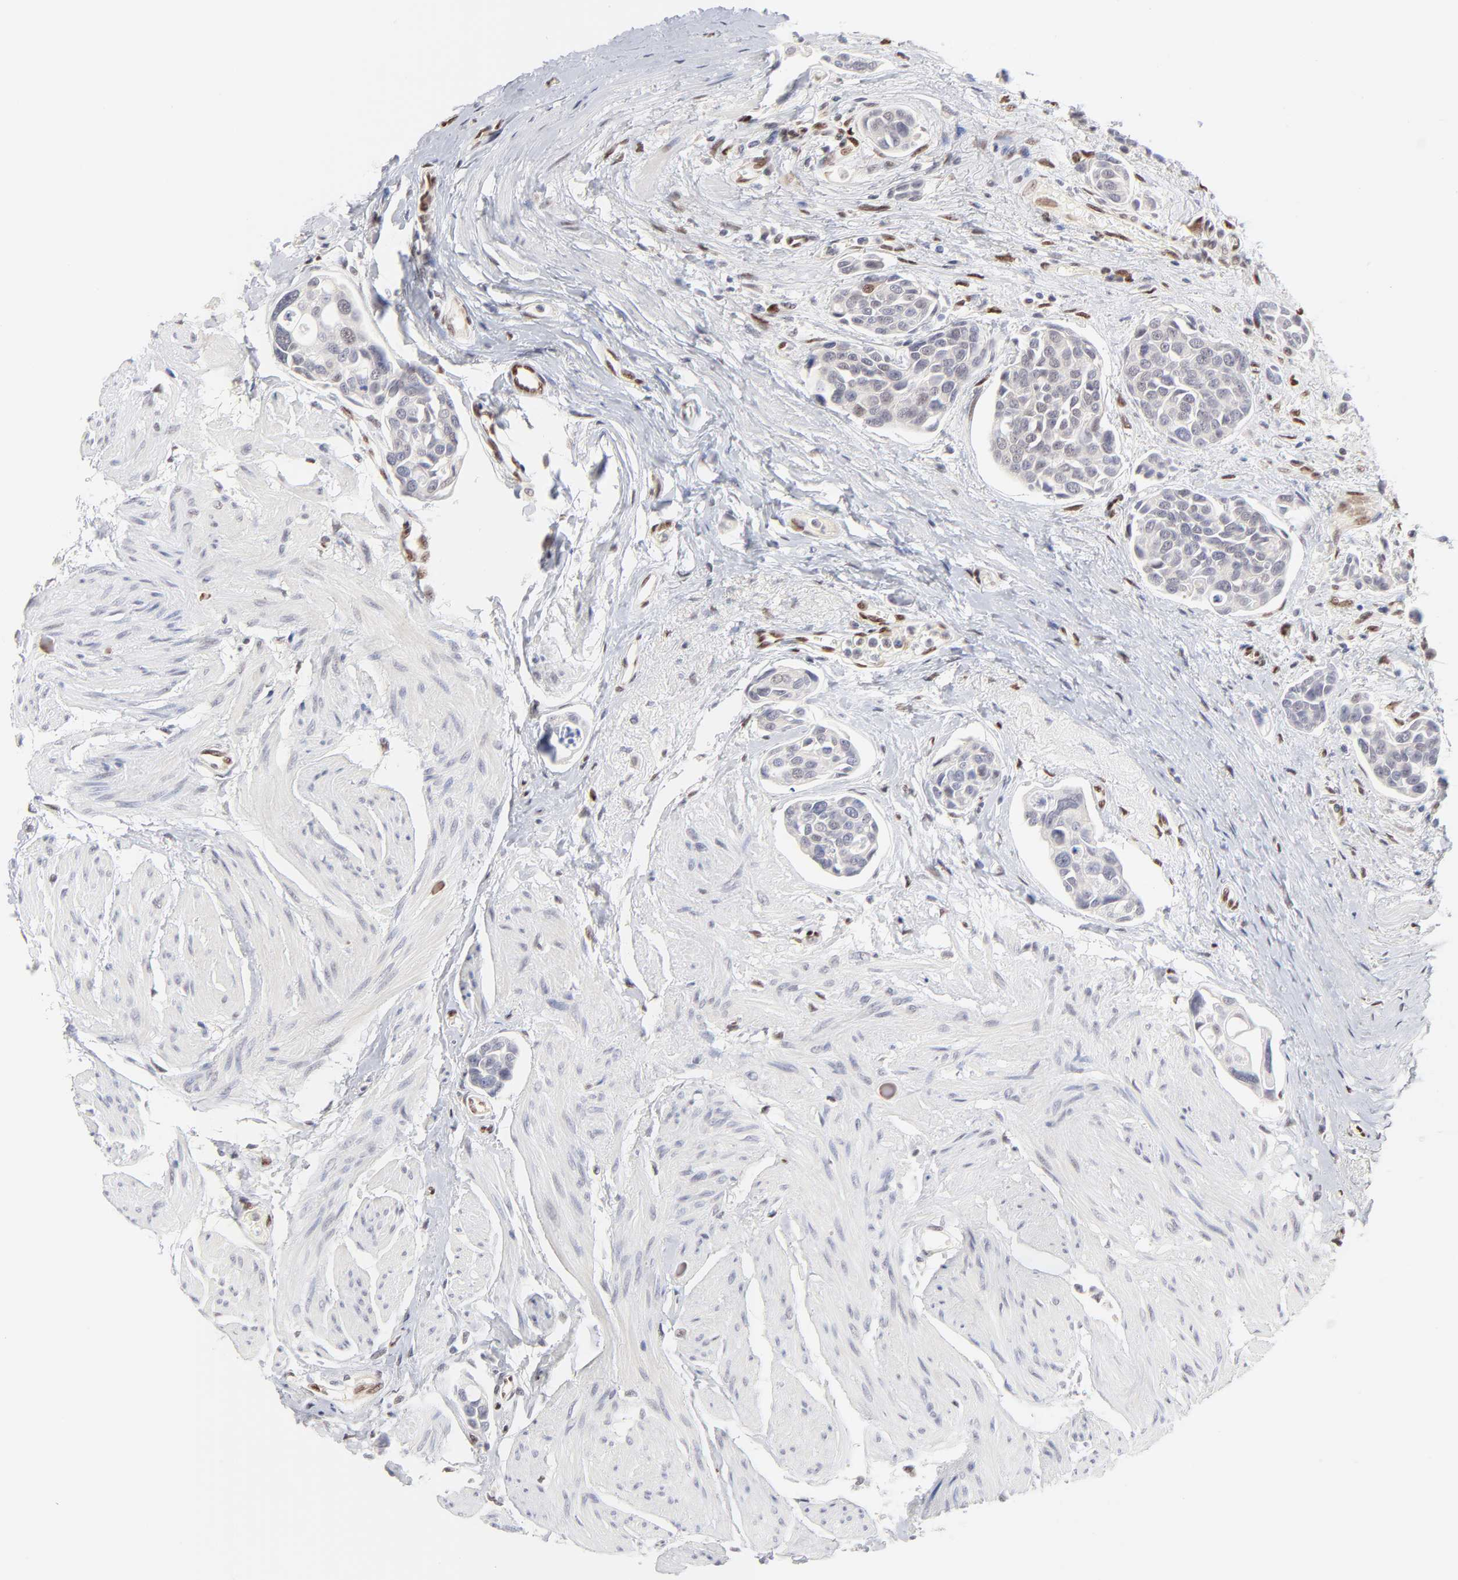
{"staining": {"intensity": "negative", "quantity": "none", "location": "none"}, "tissue": "urothelial cancer", "cell_type": "Tumor cells", "image_type": "cancer", "snomed": [{"axis": "morphology", "description": "Urothelial carcinoma, High grade"}, {"axis": "topography", "description": "Urinary bladder"}], "caption": "This is a histopathology image of immunohistochemistry (IHC) staining of urothelial carcinoma (high-grade), which shows no staining in tumor cells.", "gene": "STAT3", "patient": {"sex": "male", "age": 78}}